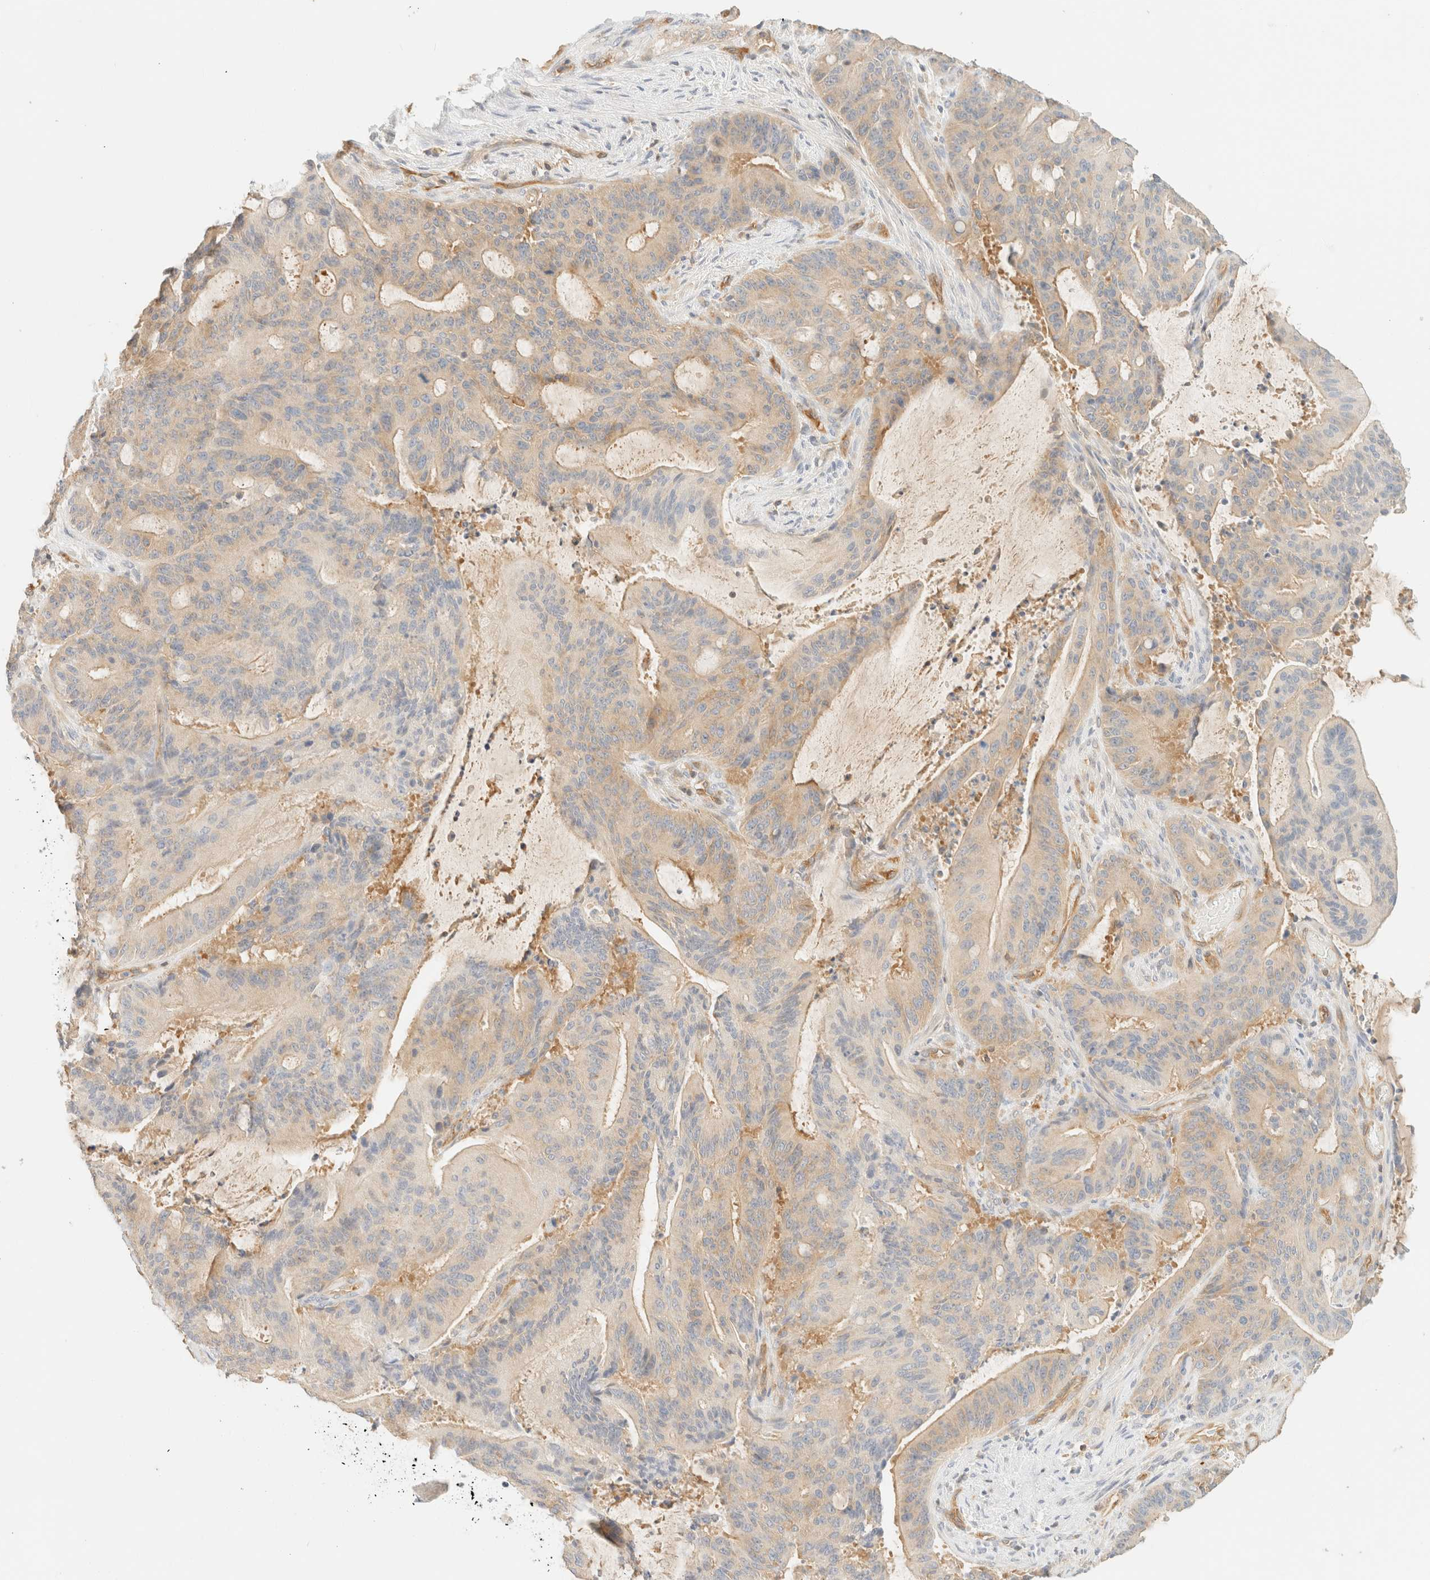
{"staining": {"intensity": "weak", "quantity": ">75%", "location": "cytoplasmic/membranous"}, "tissue": "liver cancer", "cell_type": "Tumor cells", "image_type": "cancer", "snomed": [{"axis": "morphology", "description": "Normal tissue, NOS"}, {"axis": "morphology", "description": "Cholangiocarcinoma"}, {"axis": "topography", "description": "Liver"}, {"axis": "topography", "description": "Peripheral nerve tissue"}], "caption": "Protein analysis of cholangiocarcinoma (liver) tissue displays weak cytoplasmic/membranous positivity in approximately >75% of tumor cells.", "gene": "FHOD1", "patient": {"sex": "female", "age": 73}}